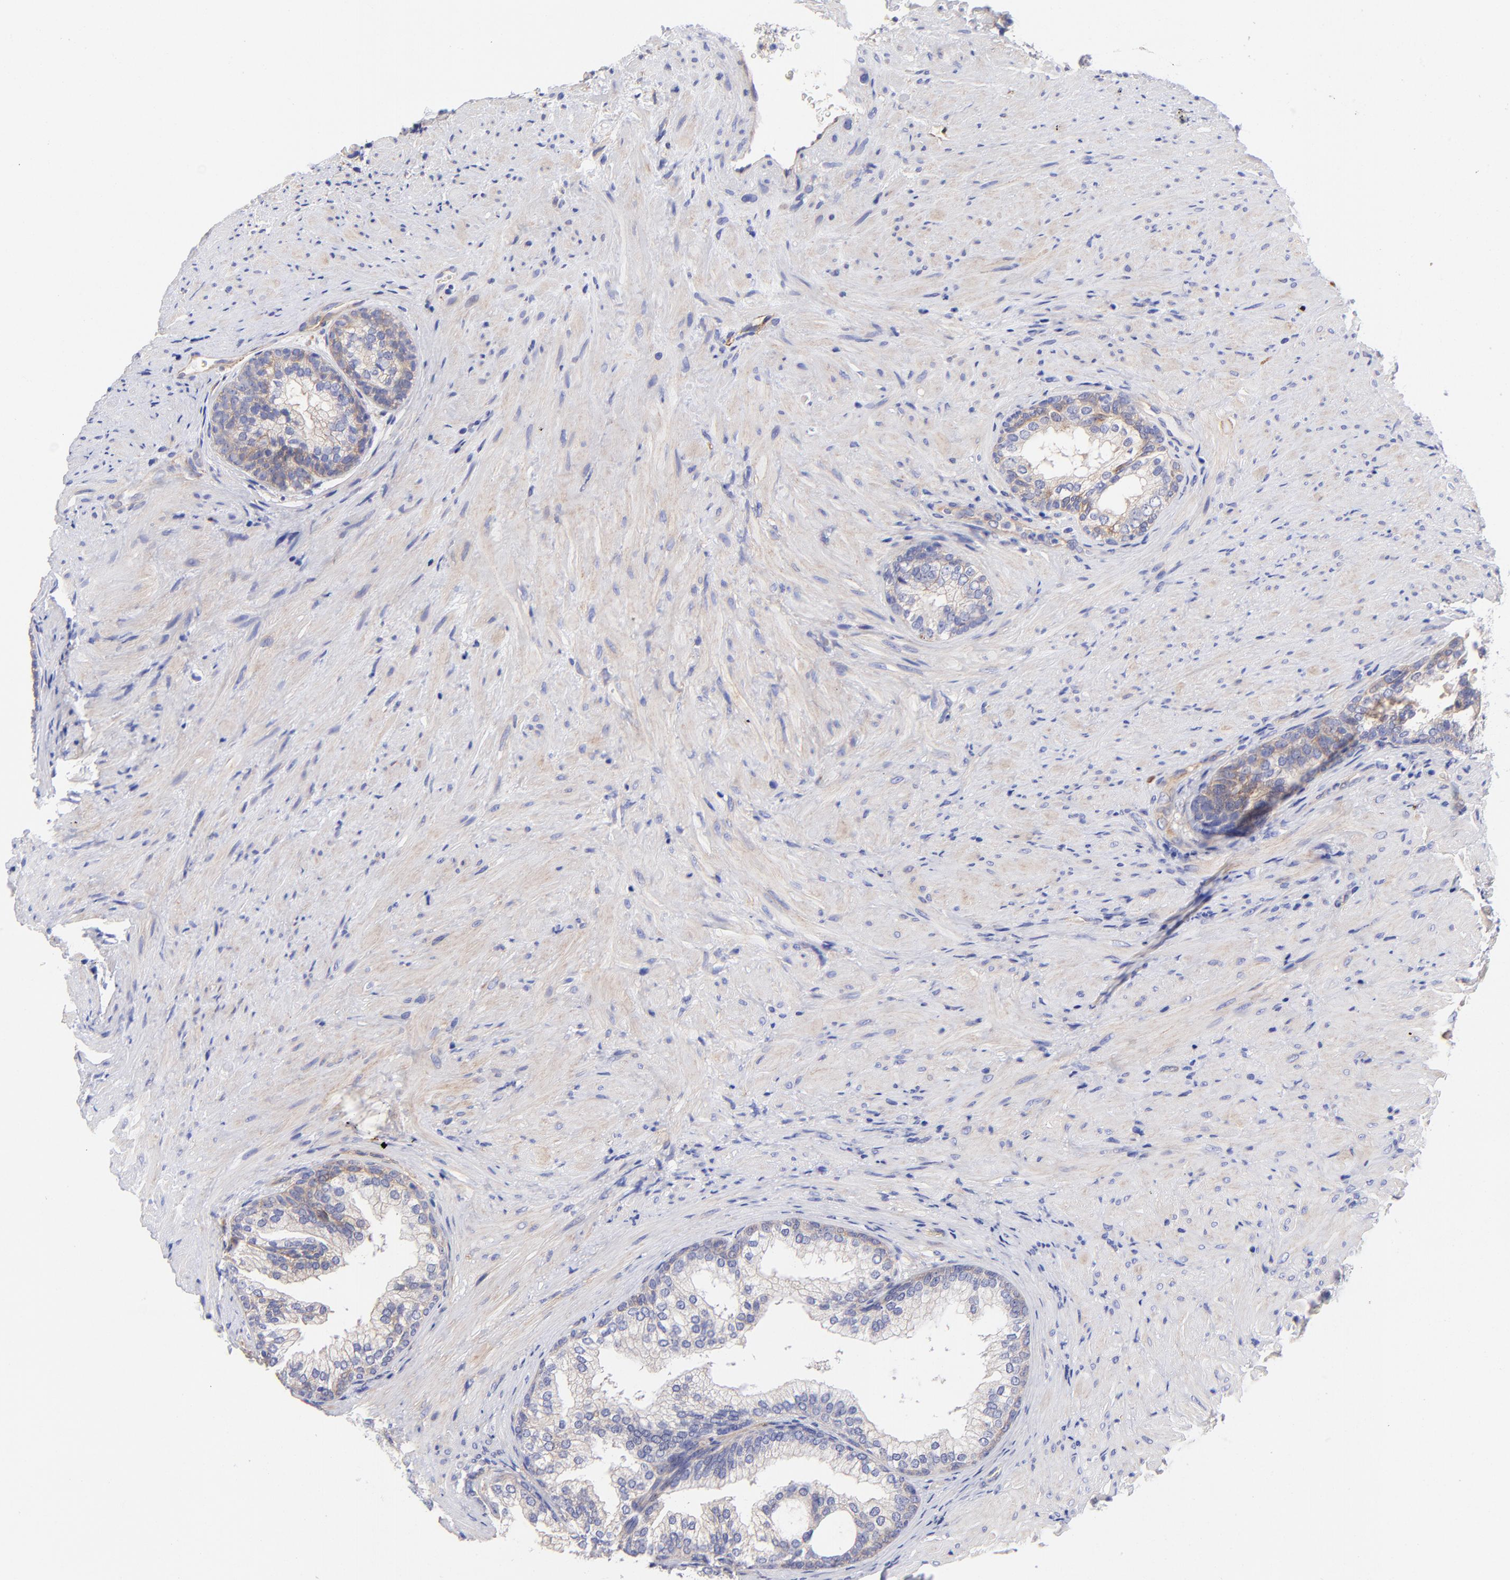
{"staining": {"intensity": "weak", "quantity": "25%-75%", "location": "cytoplasmic/membranous"}, "tissue": "prostate", "cell_type": "Glandular cells", "image_type": "normal", "snomed": [{"axis": "morphology", "description": "Normal tissue, NOS"}, {"axis": "topography", "description": "Prostate"}], "caption": "Immunohistochemical staining of unremarkable prostate displays low levels of weak cytoplasmic/membranous staining in approximately 25%-75% of glandular cells.", "gene": "PPFIBP1", "patient": {"sex": "male", "age": 76}}